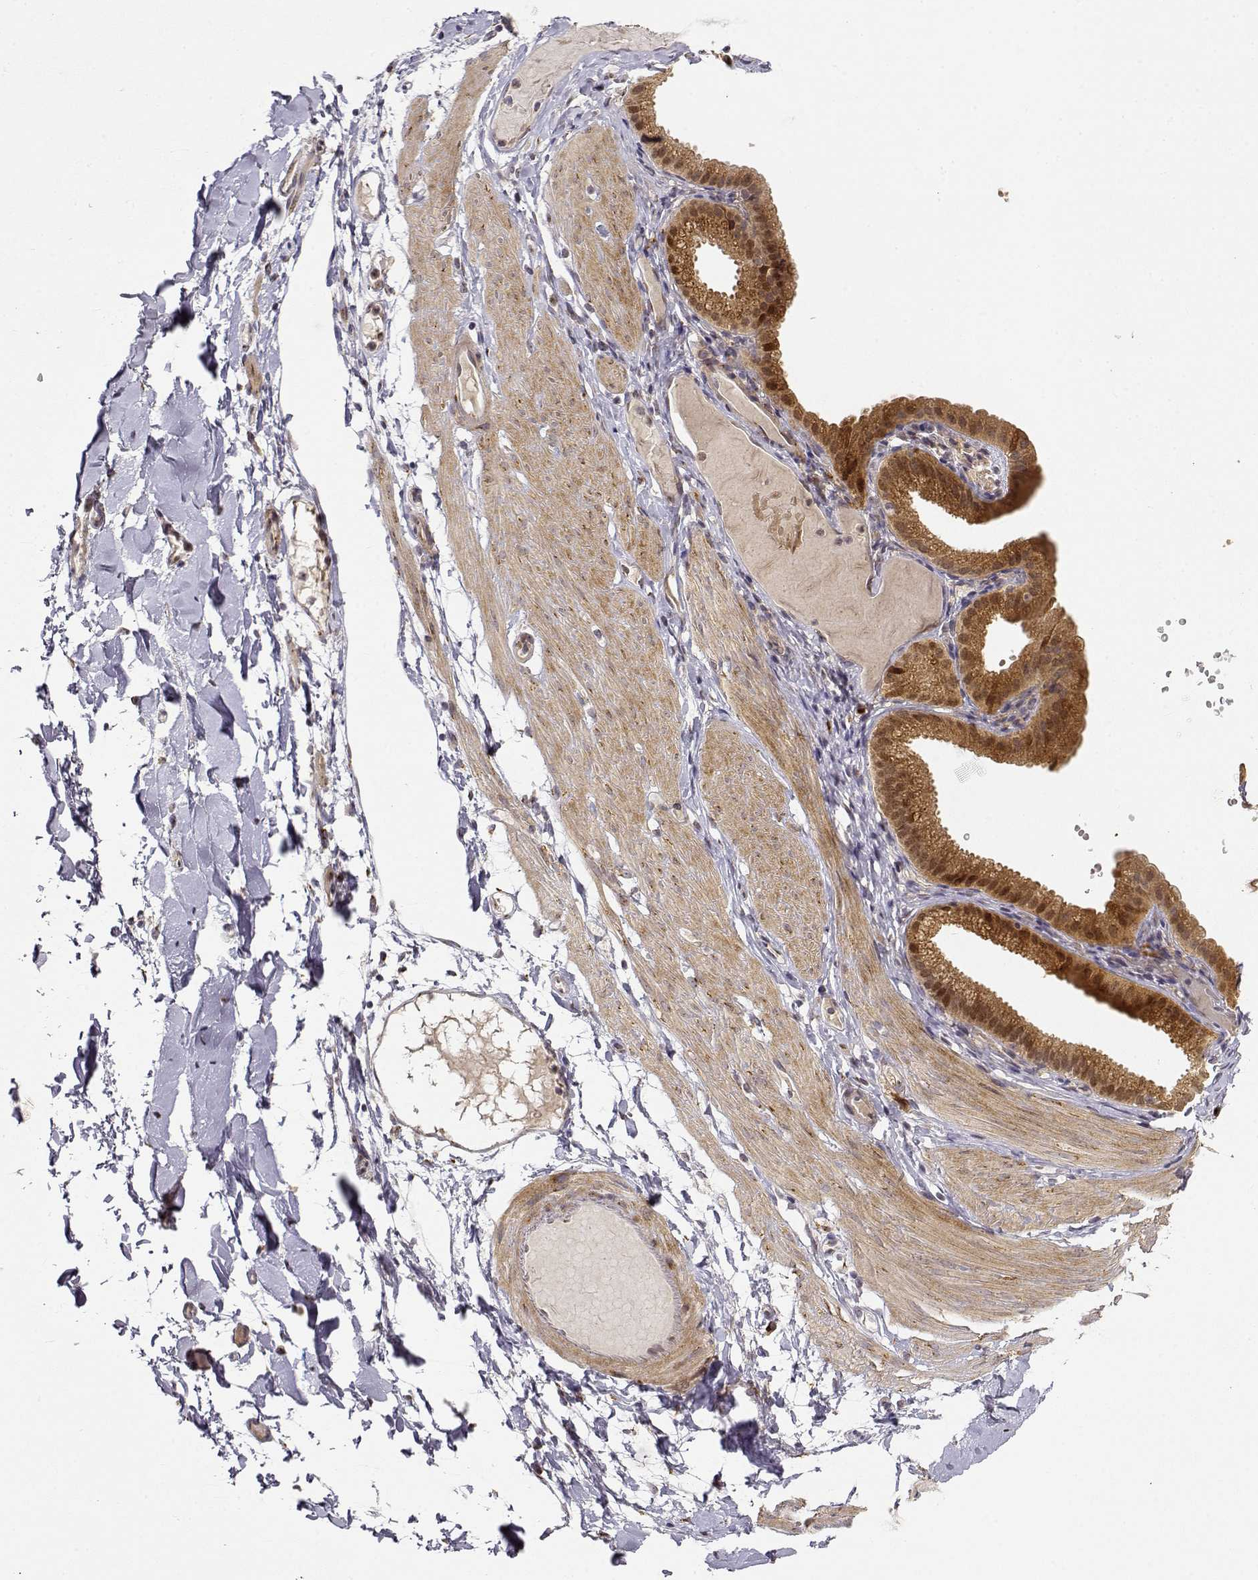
{"staining": {"intensity": "negative", "quantity": "none", "location": "none"}, "tissue": "soft tissue", "cell_type": "Fibroblasts", "image_type": "normal", "snomed": [{"axis": "morphology", "description": "Normal tissue, NOS"}, {"axis": "topography", "description": "Gallbladder"}, {"axis": "topography", "description": "Peripheral nerve tissue"}], "caption": "High power microscopy photomicrograph of an IHC photomicrograph of benign soft tissue, revealing no significant positivity in fibroblasts.", "gene": "ERGIC2", "patient": {"sex": "female", "age": 45}}